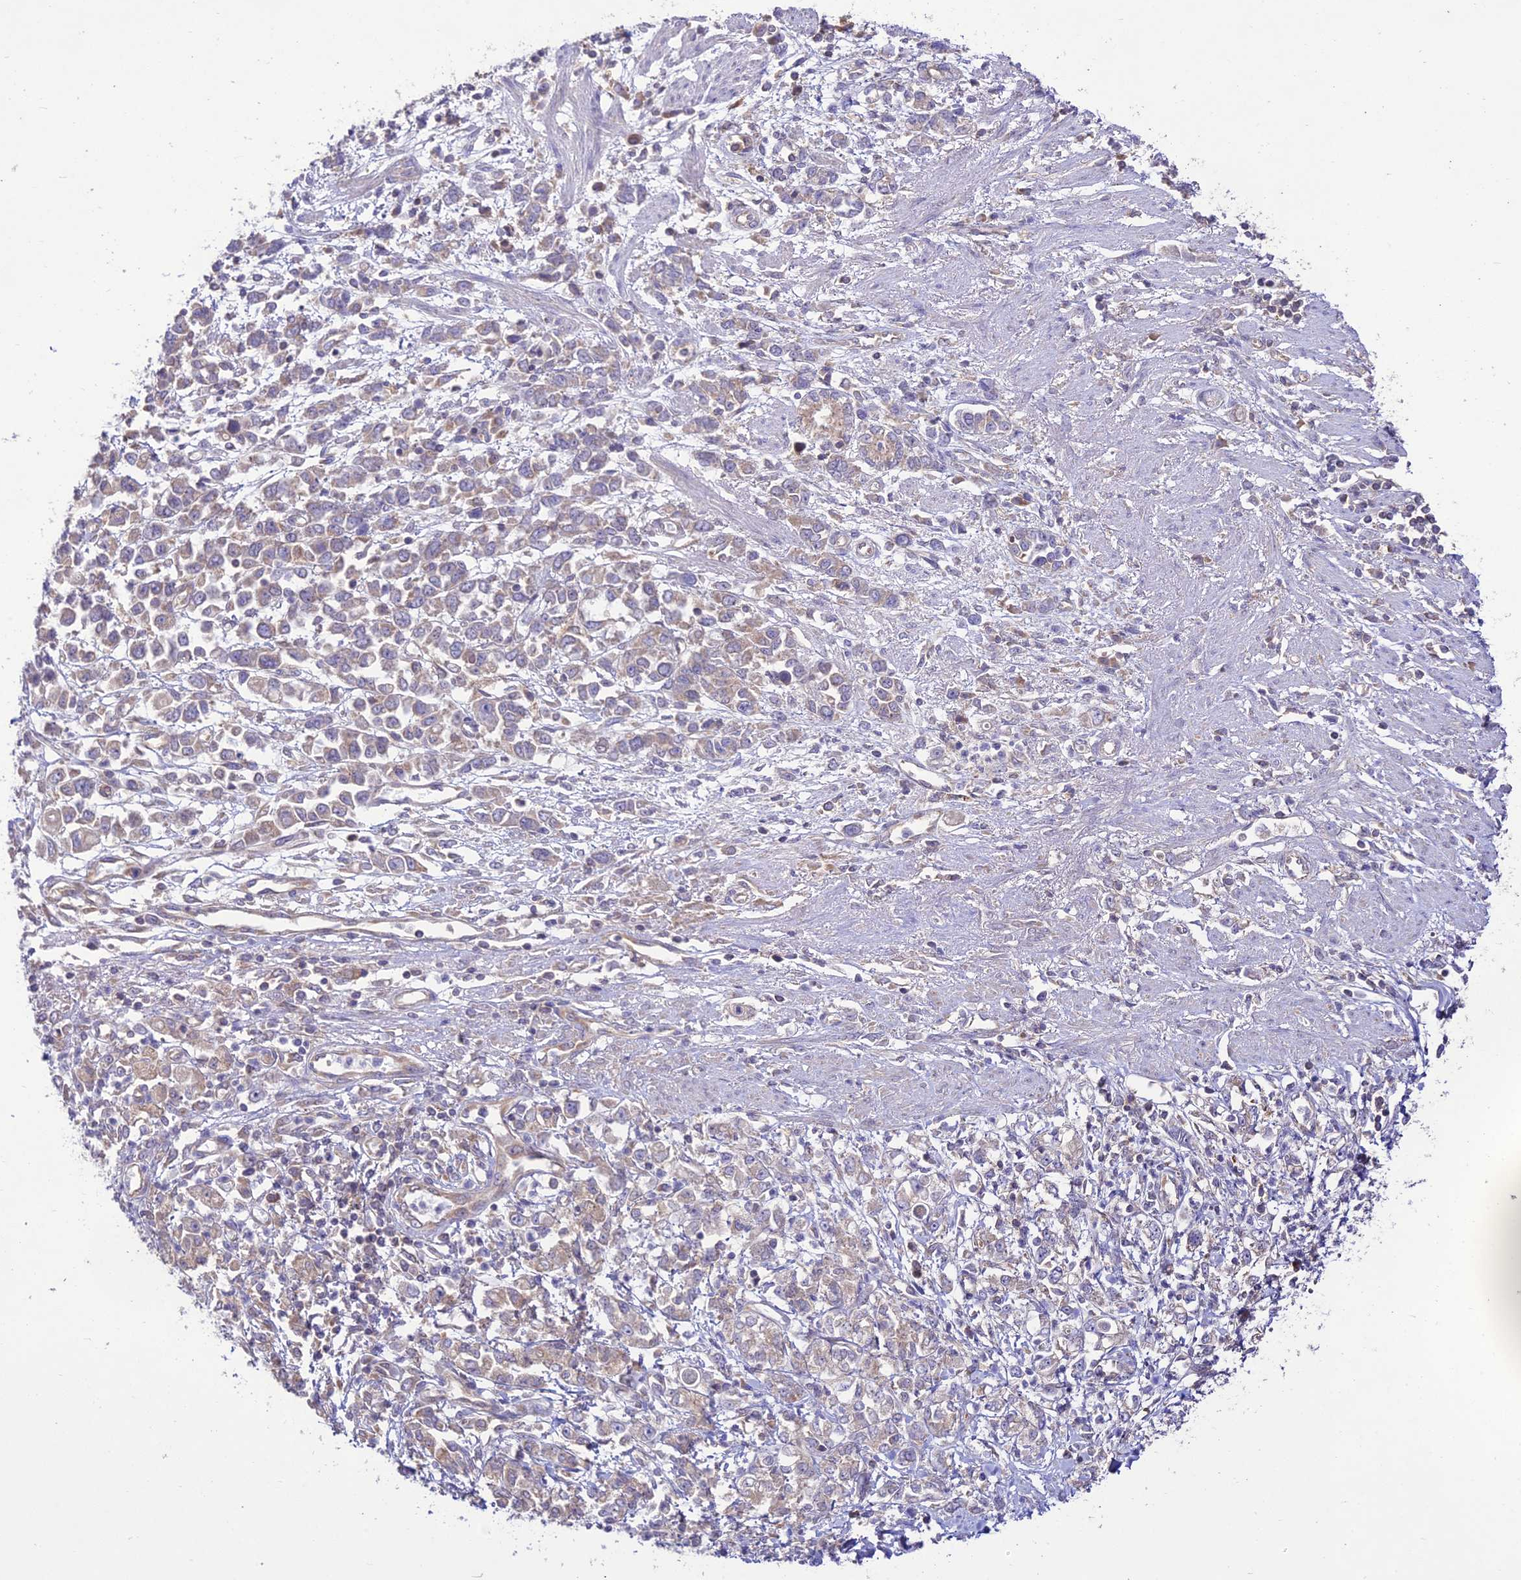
{"staining": {"intensity": "weak", "quantity": "<25%", "location": "cytoplasmic/membranous"}, "tissue": "stomach cancer", "cell_type": "Tumor cells", "image_type": "cancer", "snomed": [{"axis": "morphology", "description": "Adenocarcinoma, NOS"}, {"axis": "topography", "description": "Stomach"}], "caption": "Immunohistochemistry of human adenocarcinoma (stomach) shows no expression in tumor cells.", "gene": "TMEM259", "patient": {"sex": "female", "age": 76}}